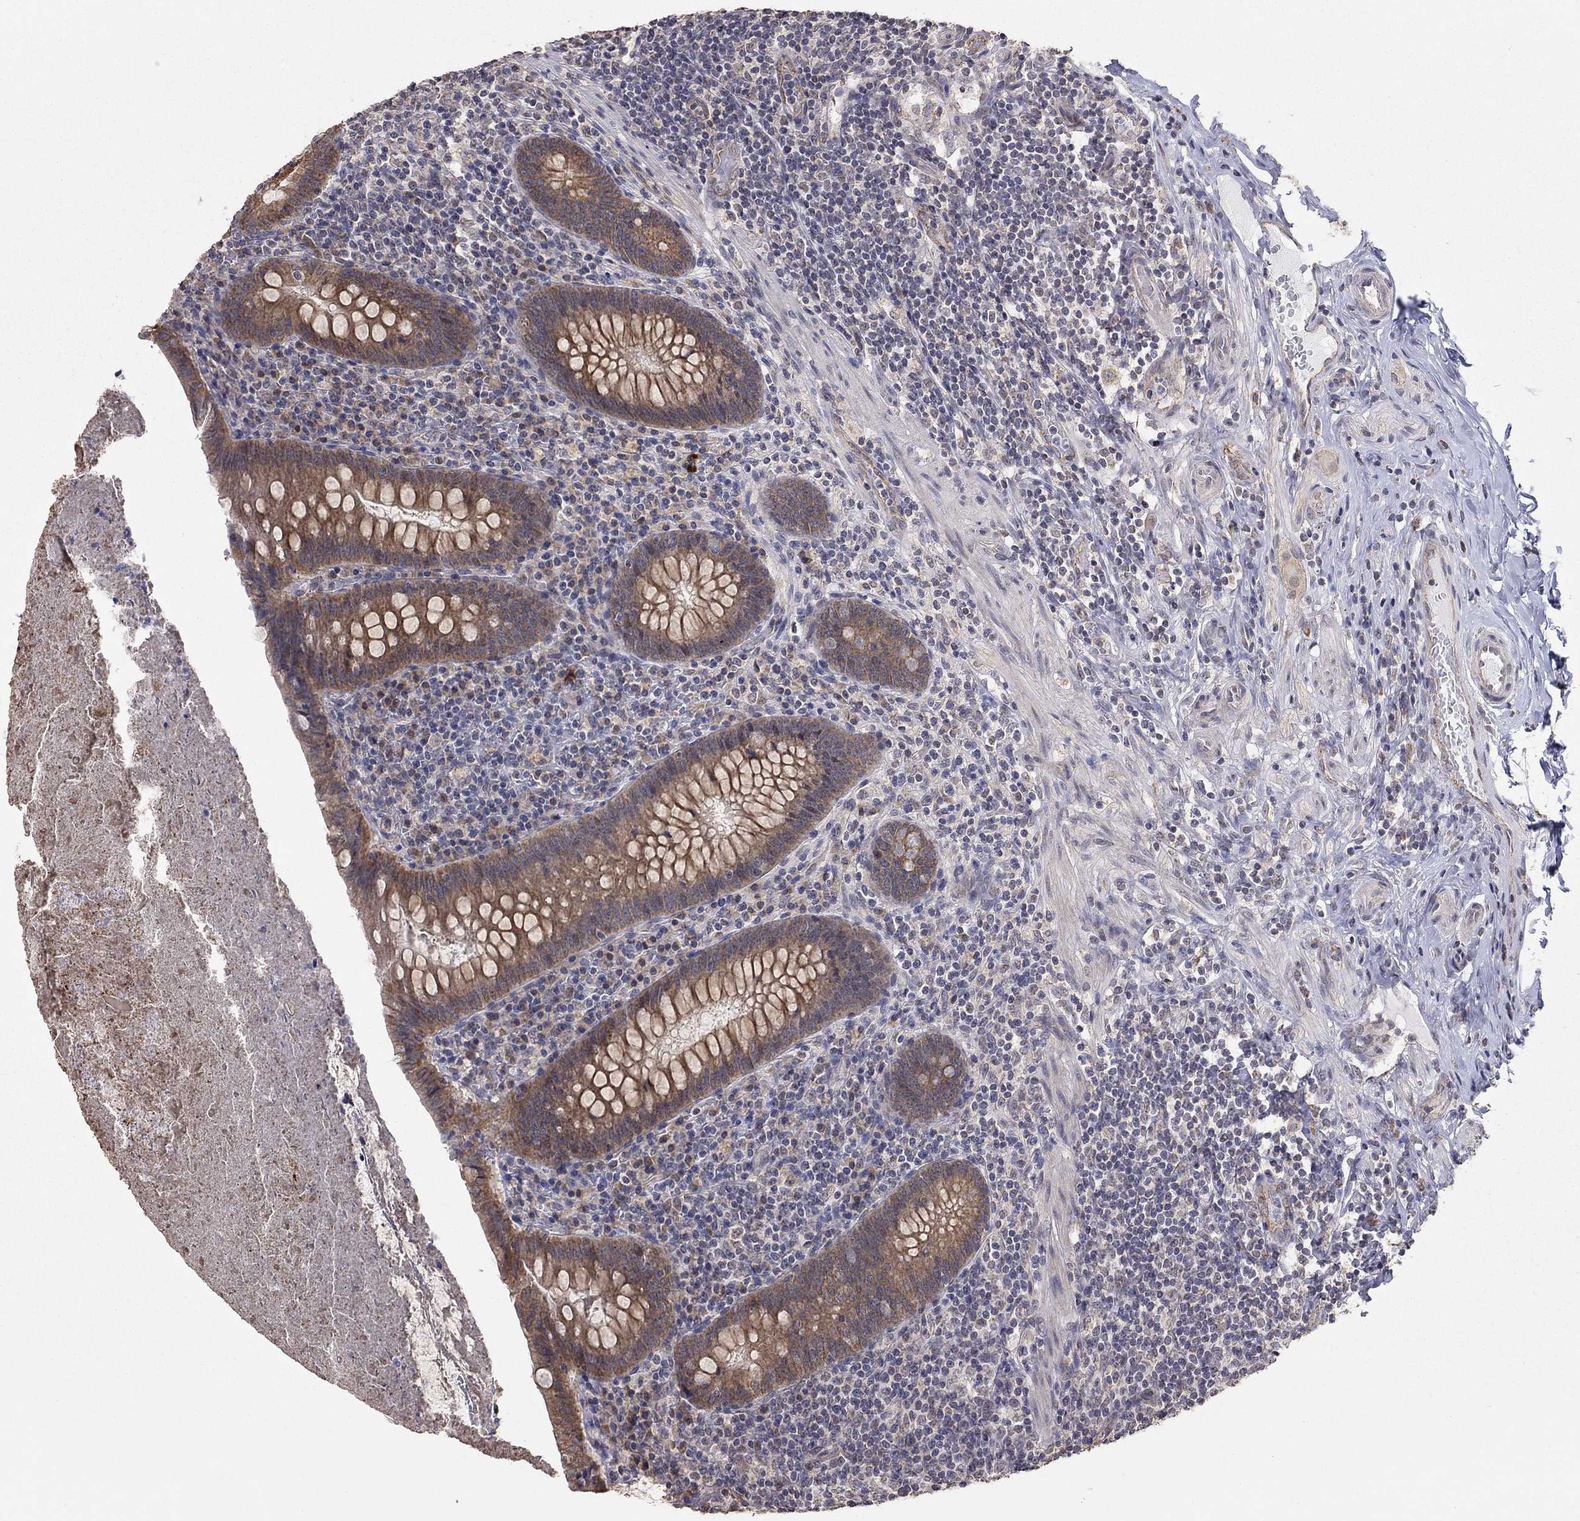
{"staining": {"intensity": "strong", "quantity": "25%-75%", "location": "cytoplasmic/membranous"}, "tissue": "appendix", "cell_type": "Glandular cells", "image_type": "normal", "snomed": [{"axis": "morphology", "description": "Normal tissue, NOS"}, {"axis": "topography", "description": "Appendix"}], "caption": "Benign appendix displays strong cytoplasmic/membranous expression in approximately 25%-75% of glandular cells, visualized by immunohistochemistry. (IHC, brightfield microscopy, high magnification).", "gene": "ANKRA2", "patient": {"sex": "male", "age": 47}}